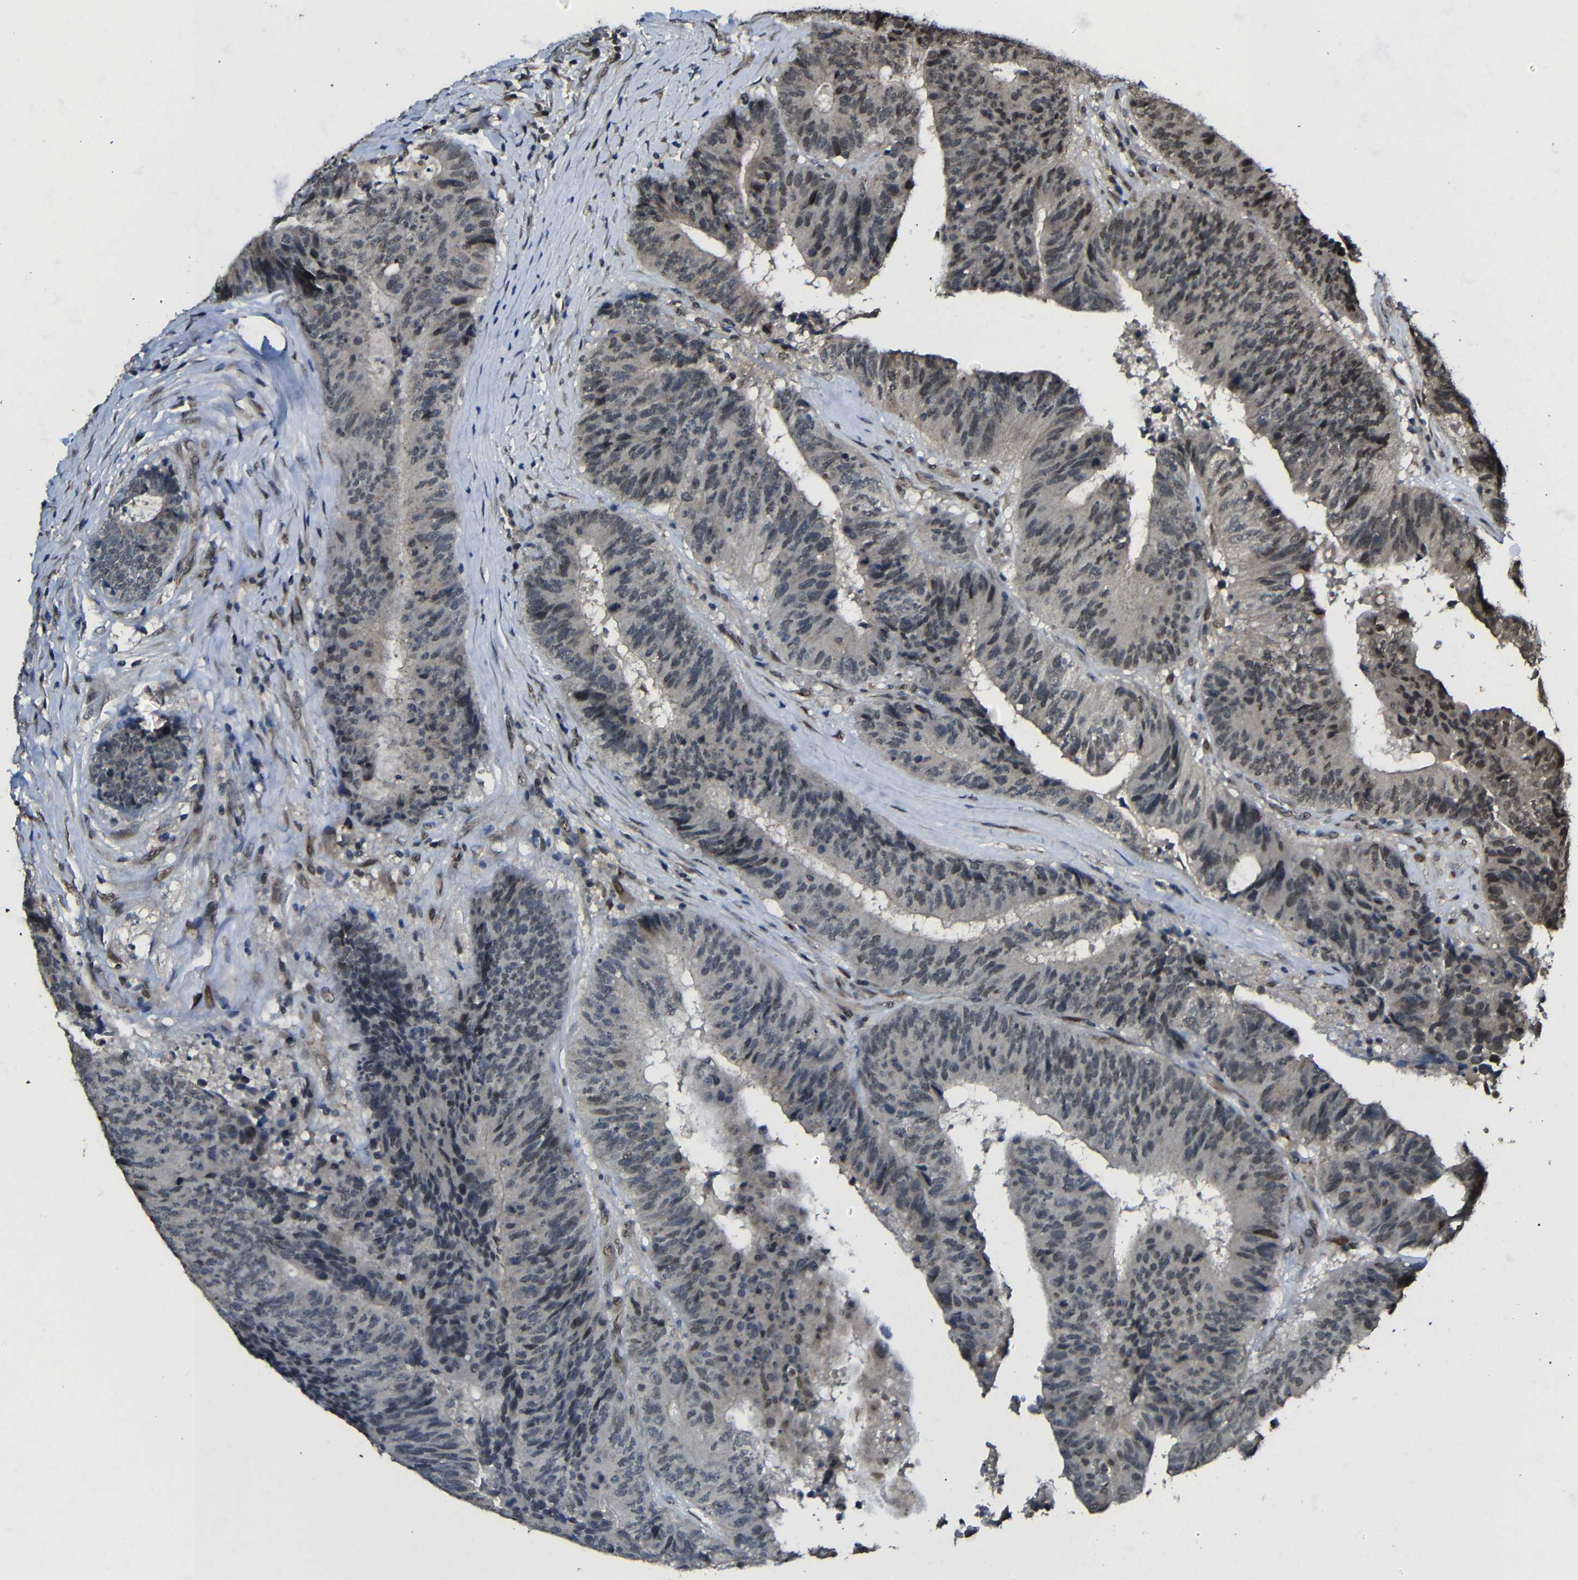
{"staining": {"intensity": "weak", "quantity": "<25%", "location": "cytoplasmic/membranous"}, "tissue": "colorectal cancer", "cell_type": "Tumor cells", "image_type": "cancer", "snomed": [{"axis": "morphology", "description": "Adenocarcinoma, NOS"}, {"axis": "topography", "description": "Rectum"}], "caption": "Tumor cells are negative for protein expression in human colorectal adenocarcinoma.", "gene": "FAM172A", "patient": {"sex": "male", "age": 72}}